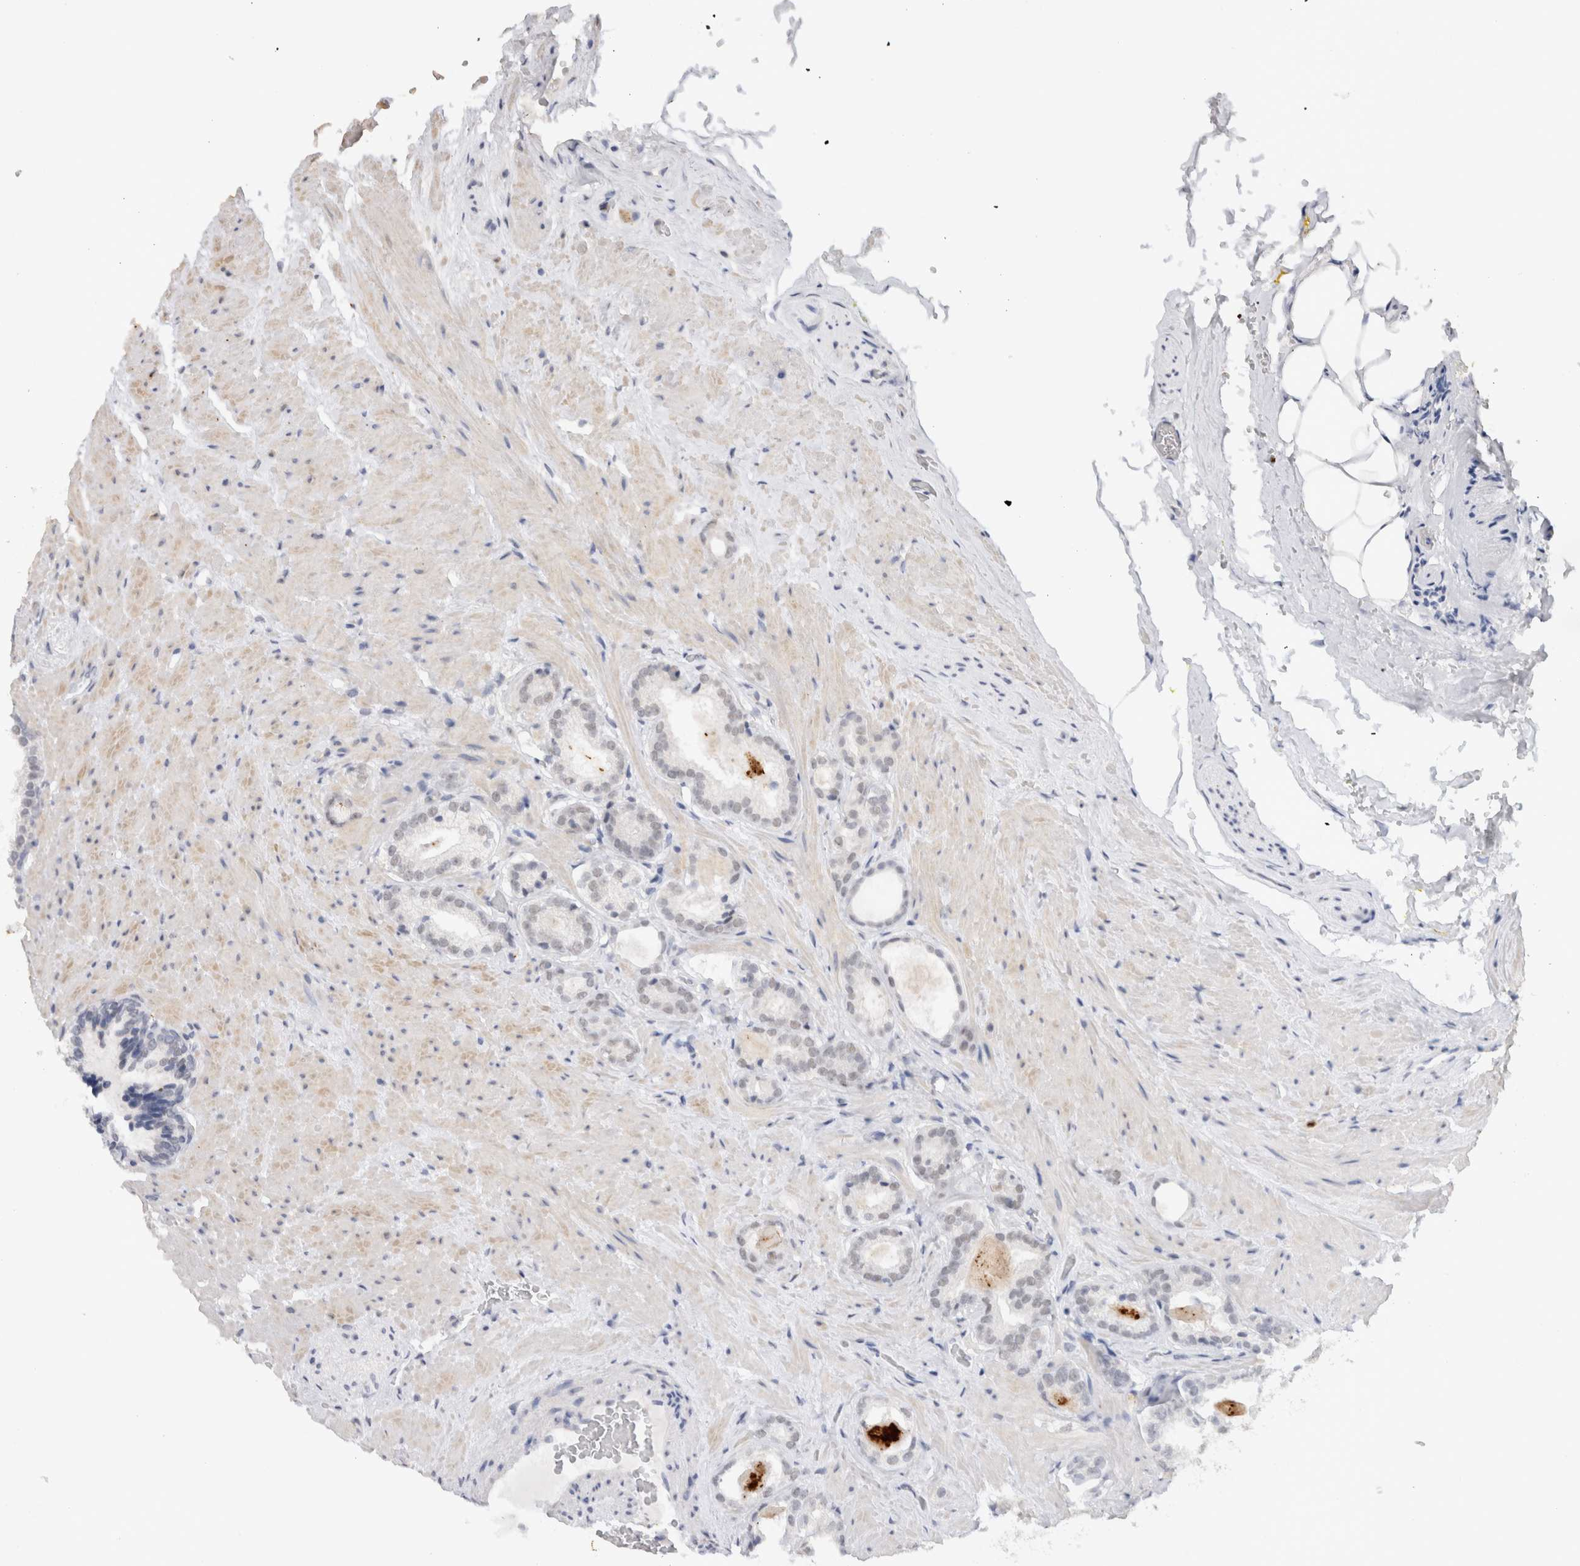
{"staining": {"intensity": "negative", "quantity": "none", "location": "none"}, "tissue": "prostate cancer", "cell_type": "Tumor cells", "image_type": "cancer", "snomed": [{"axis": "morphology", "description": "Adenocarcinoma, High grade"}, {"axis": "topography", "description": "Prostate"}], "caption": "DAB (3,3'-diaminobenzidine) immunohistochemical staining of human prostate cancer displays no significant staining in tumor cells.", "gene": "KEAP1", "patient": {"sex": "male", "age": 64}}